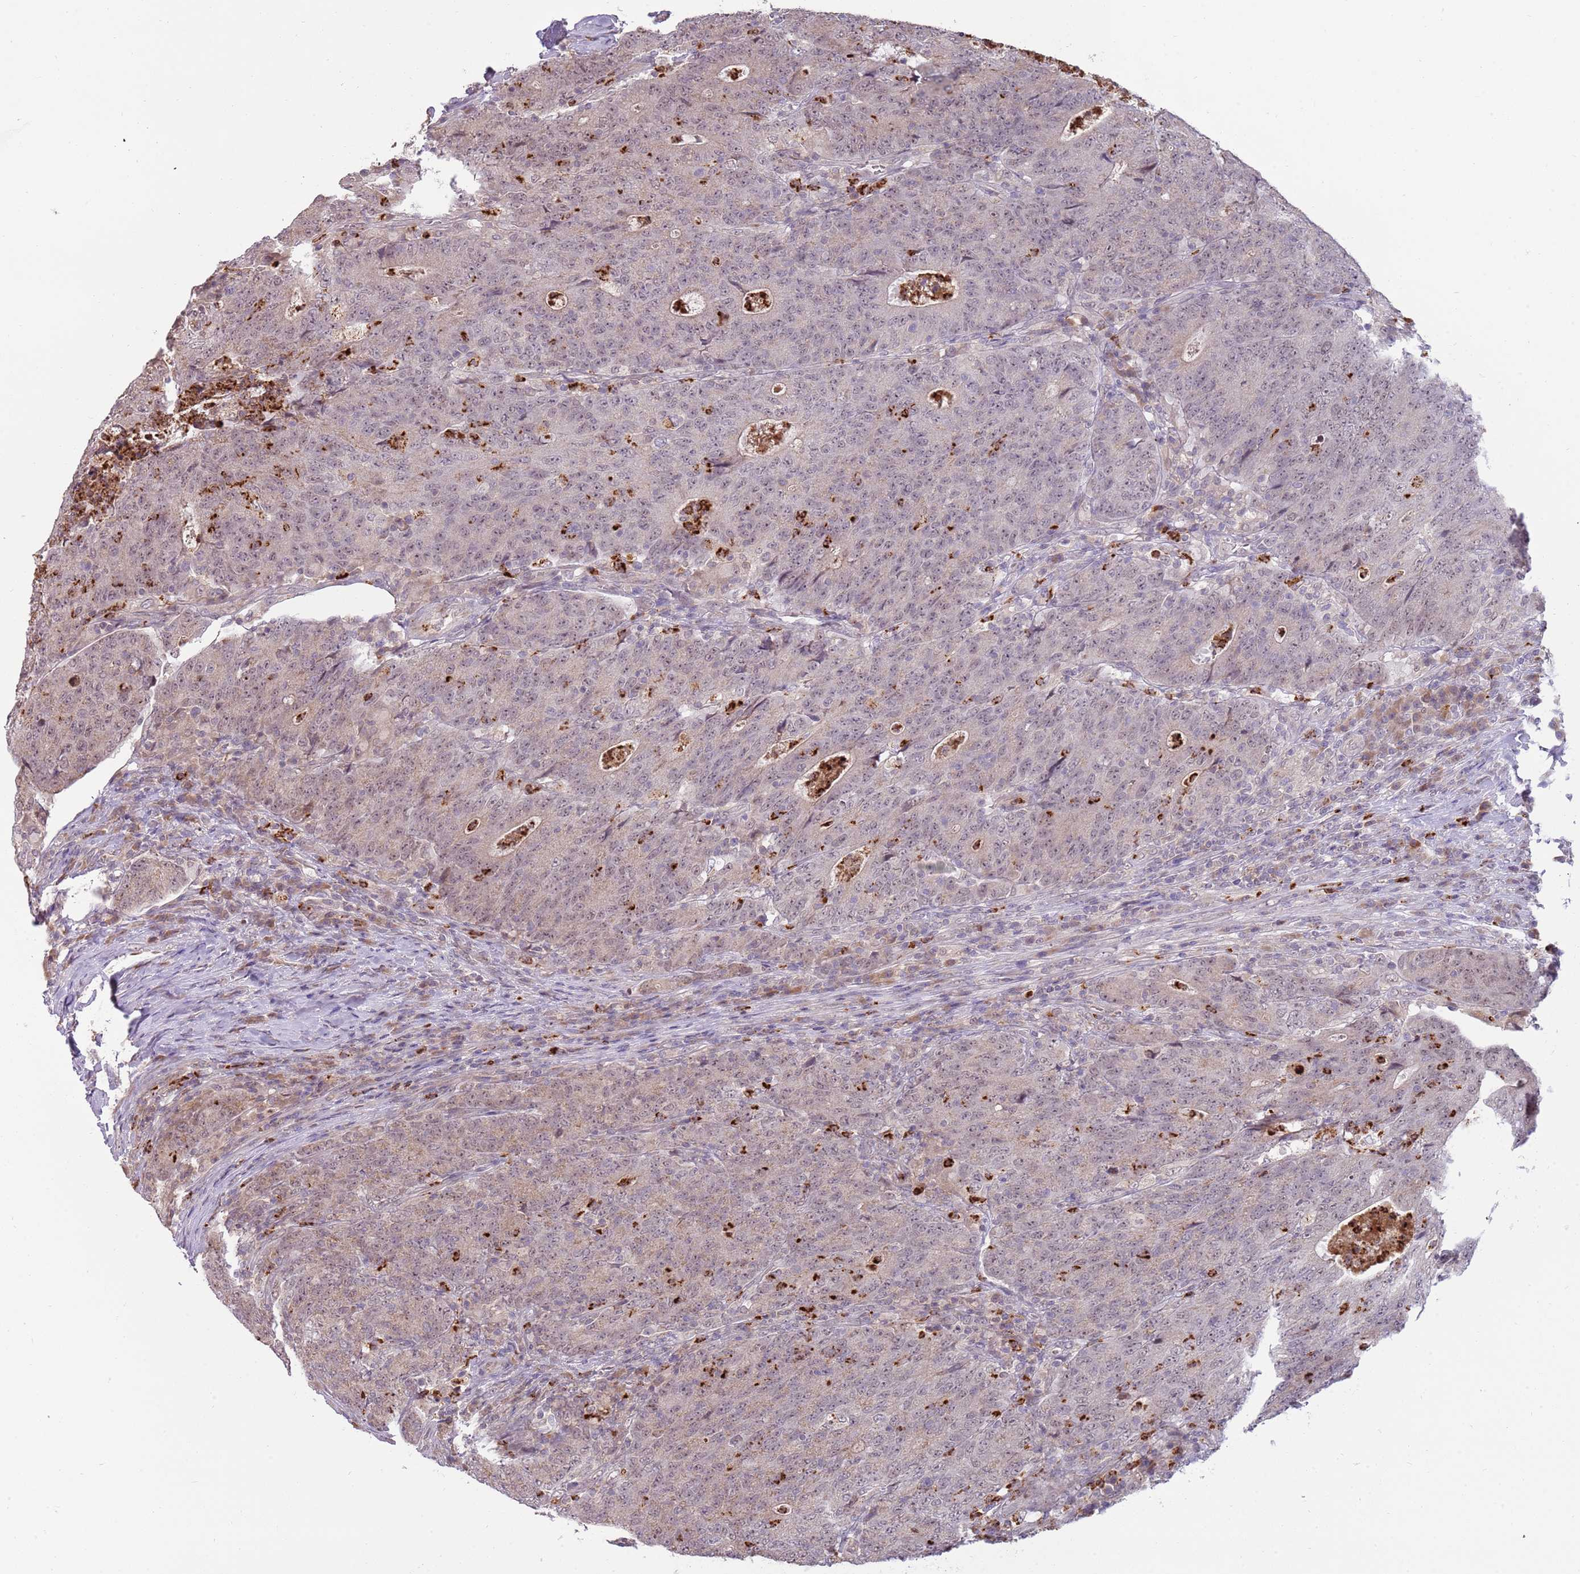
{"staining": {"intensity": "weak", "quantity": "<25%", "location": "cytoplasmic/membranous,nuclear"}, "tissue": "colorectal cancer", "cell_type": "Tumor cells", "image_type": "cancer", "snomed": [{"axis": "morphology", "description": "Adenocarcinoma, NOS"}, {"axis": "topography", "description": "Colon"}], "caption": "IHC photomicrograph of adenocarcinoma (colorectal) stained for a protein (brown), which reveals no positivity in tumor cells. Nuclei are stained in blue.", "gene": "NBPF6", "patient": {"sex": "female", "age": 75}}